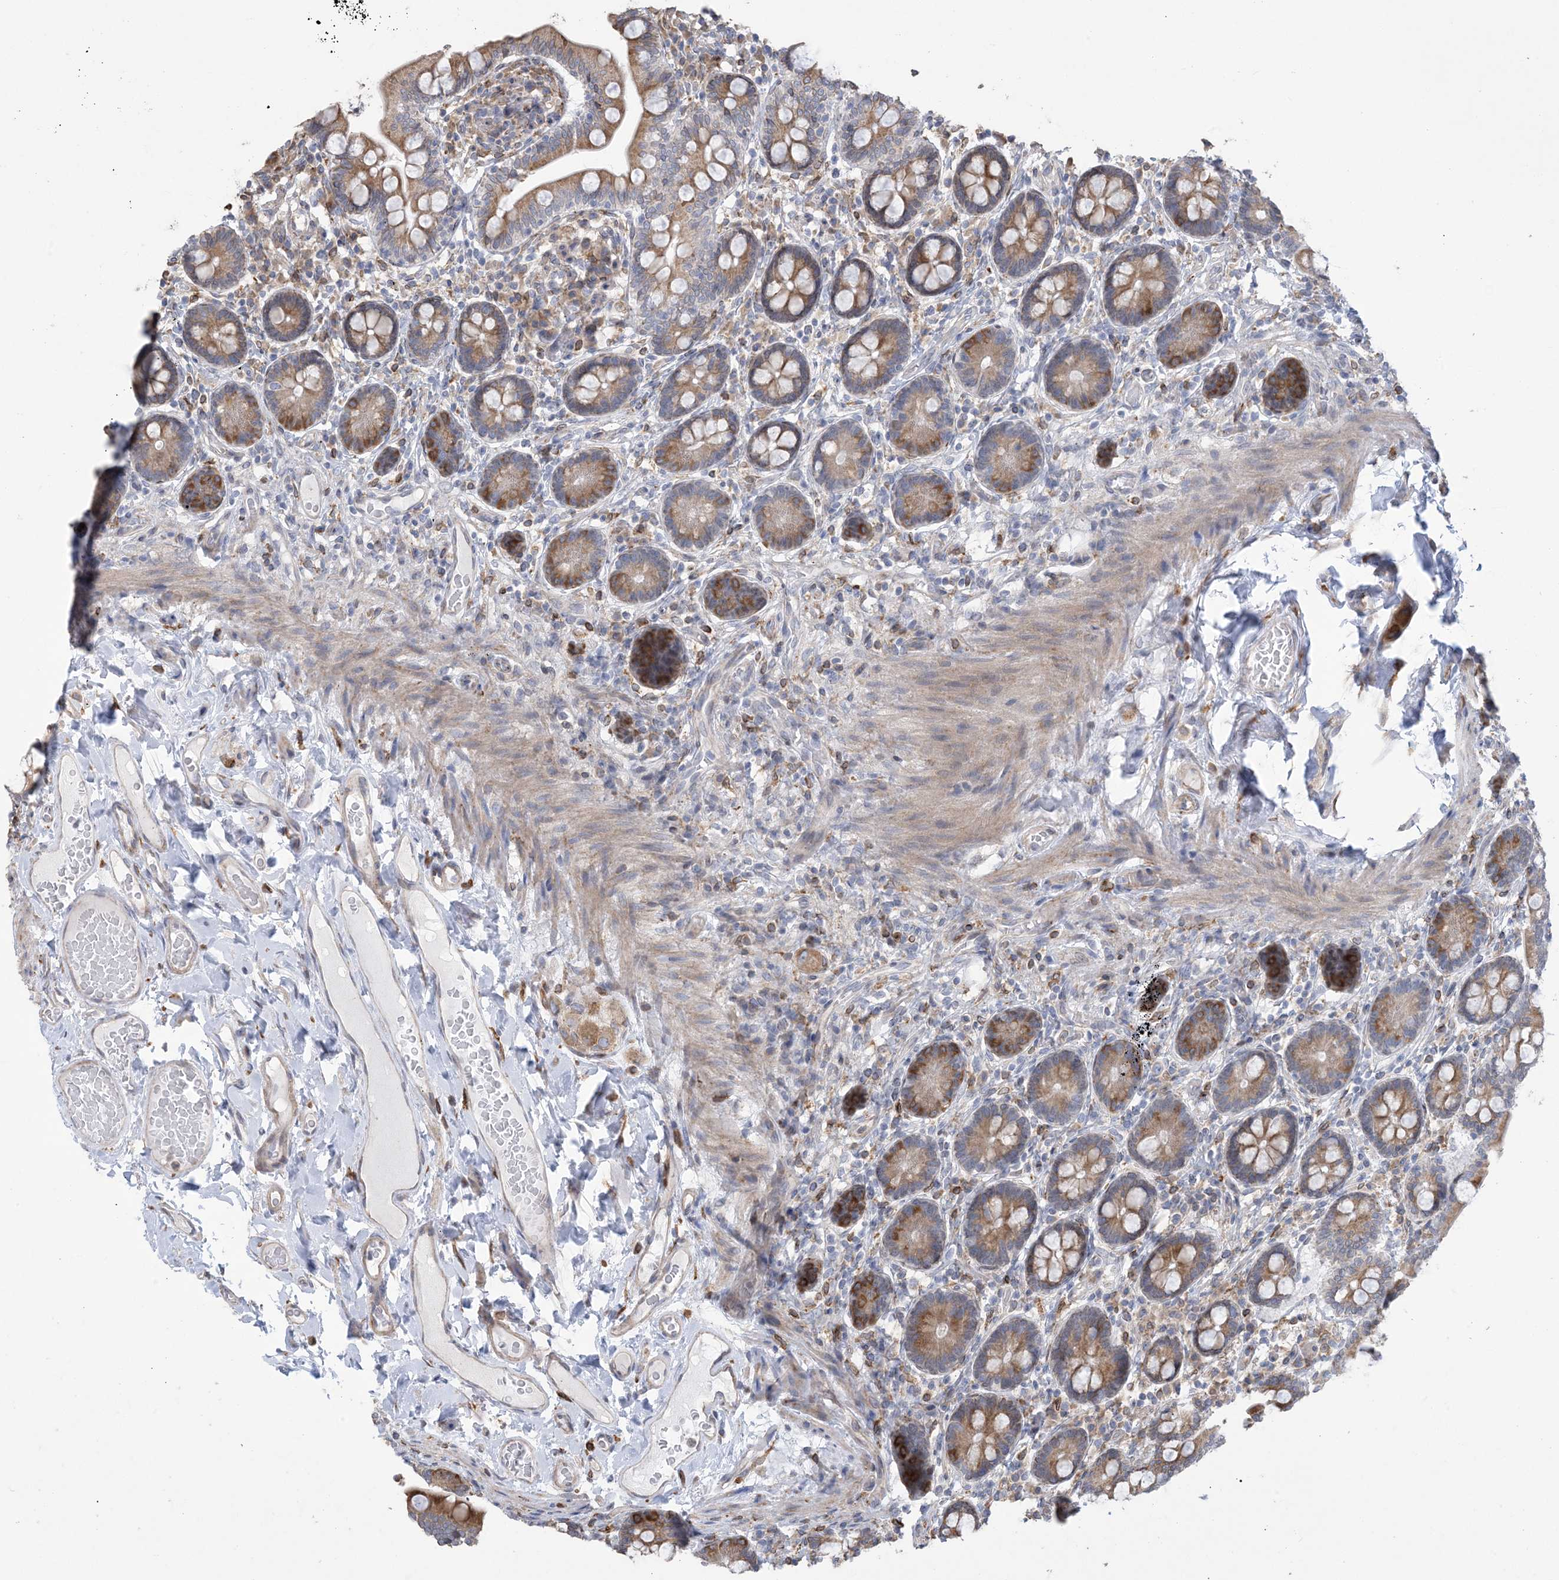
{"staining": {"intensity": "moderate", "quantity": ">75%", "location": "cytoplasmic/membranous"}, "tissue": "small intestine", "cell_type": "Glandular cells", "image_type": "normal", "snomed": [{"axis": "morphology", "description": "Normal tissue, NOS"}, {"axis": "topography", "description": "Small intestine"}], "caption": "A brown stain labels moderate cytoplasmic/membranous staining of a protein in glandular cells of benign human small intestine. The protein is stained brown, and the nuclei are stained in blue (DAB IHC with brightfield microscopy, high magnification).", "gene": "SHANK1", "patient": {"sex": "female", "age": 64}}